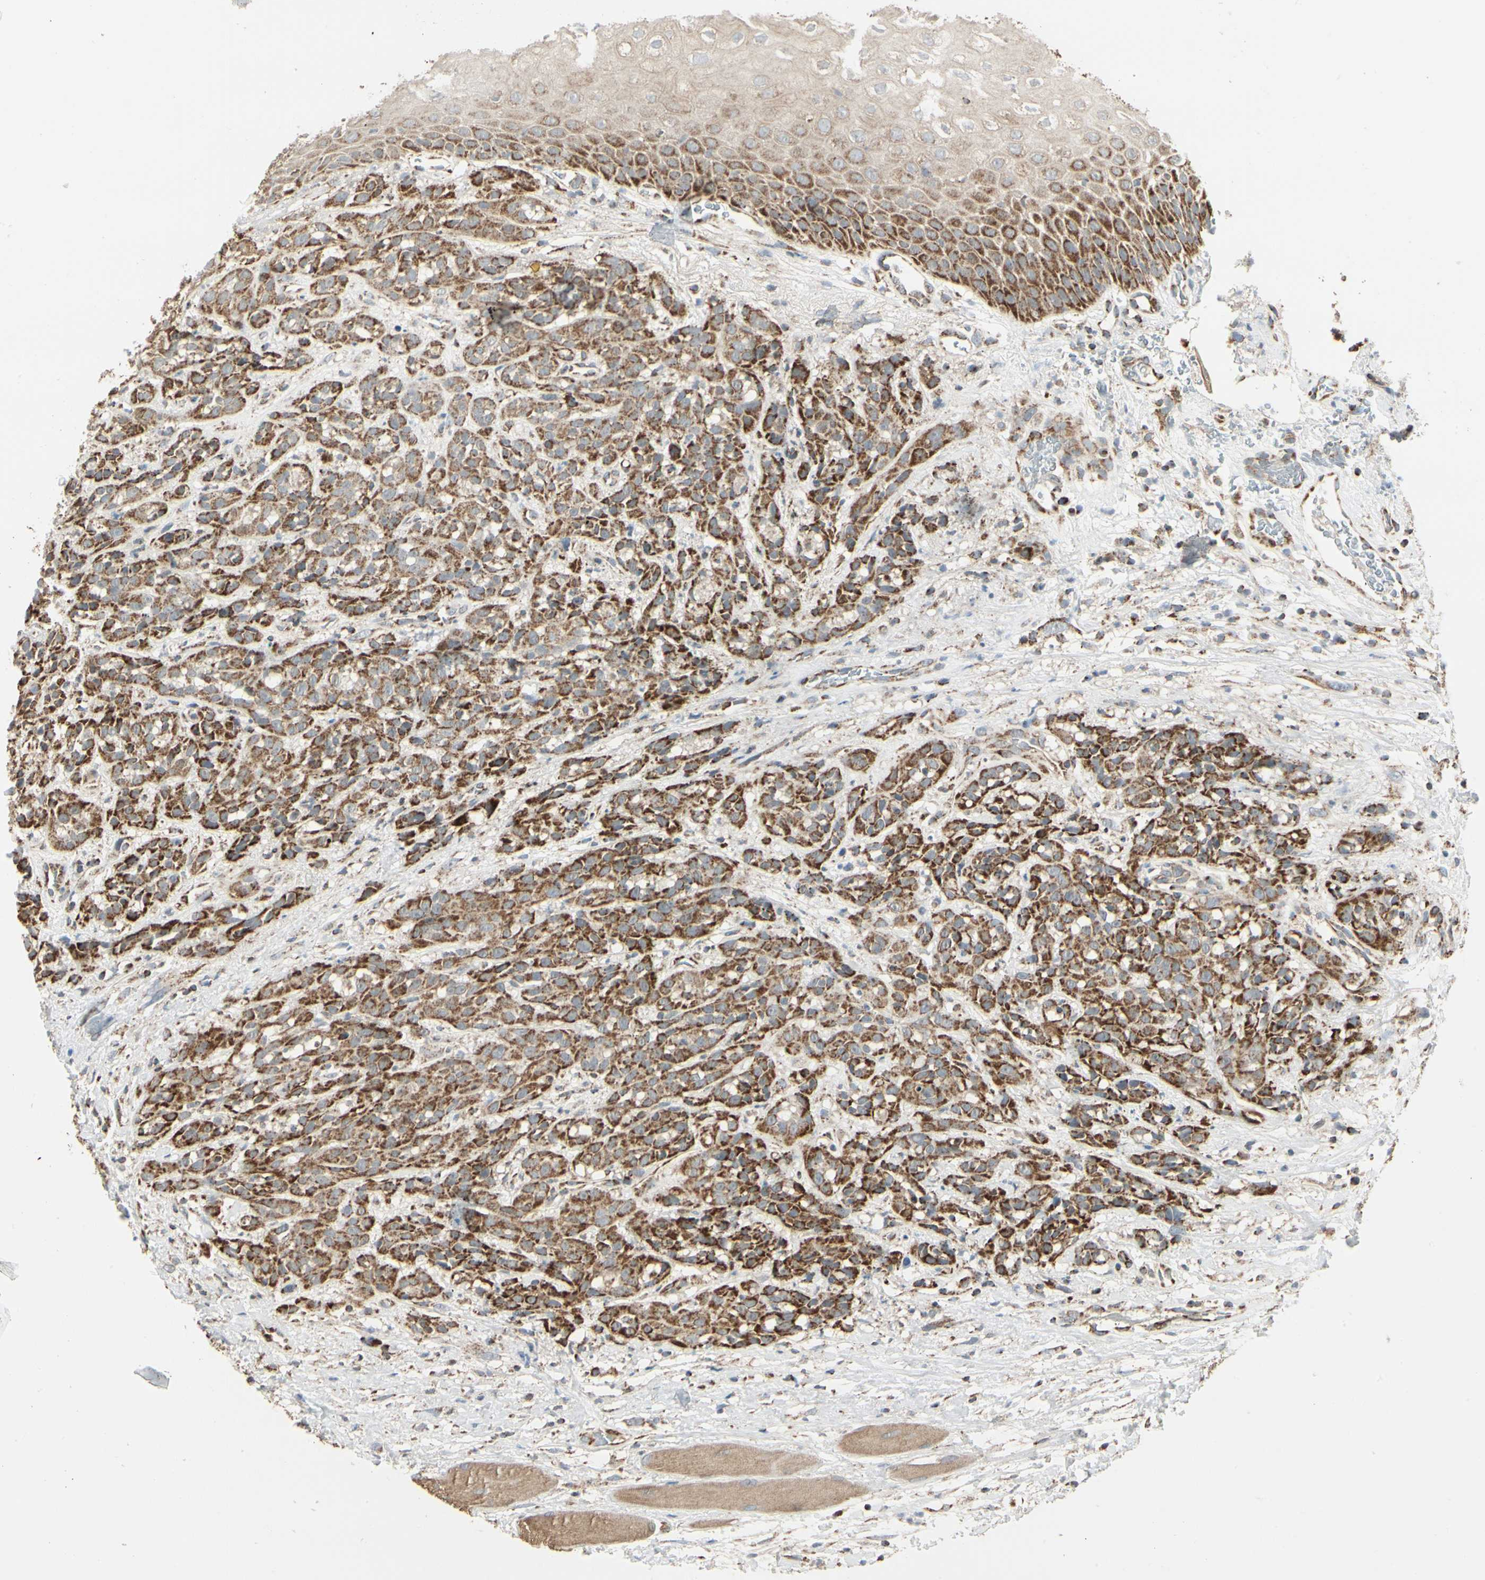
{"staining": {"intensity": "strong", "quantity": ">75%", "location": "cytoplasmic/membranous"}, "tissue": "head and neck cancer", "cell_type": "Tumor cells", "image_type": "cancer", "snomed": [{"axis": "morphology", "description": "Normal tissue, NOS"}, {"axis": "morphology", "description": "Squamous cell carcinoma, NOS"}, {"axis": "topography", "description": "Cartilage tissue"}, {"axis": "topography", "description": "Head-Neck"}], "caption": "A micrograph of human head and neck cancer (squamous cell carcinoma) stained for a protein reveals strong cytoplasmic/membranous brown staining in tumor cells.", "gene": "ANKS6", "patient": {"sex": "male", "age": 62}}